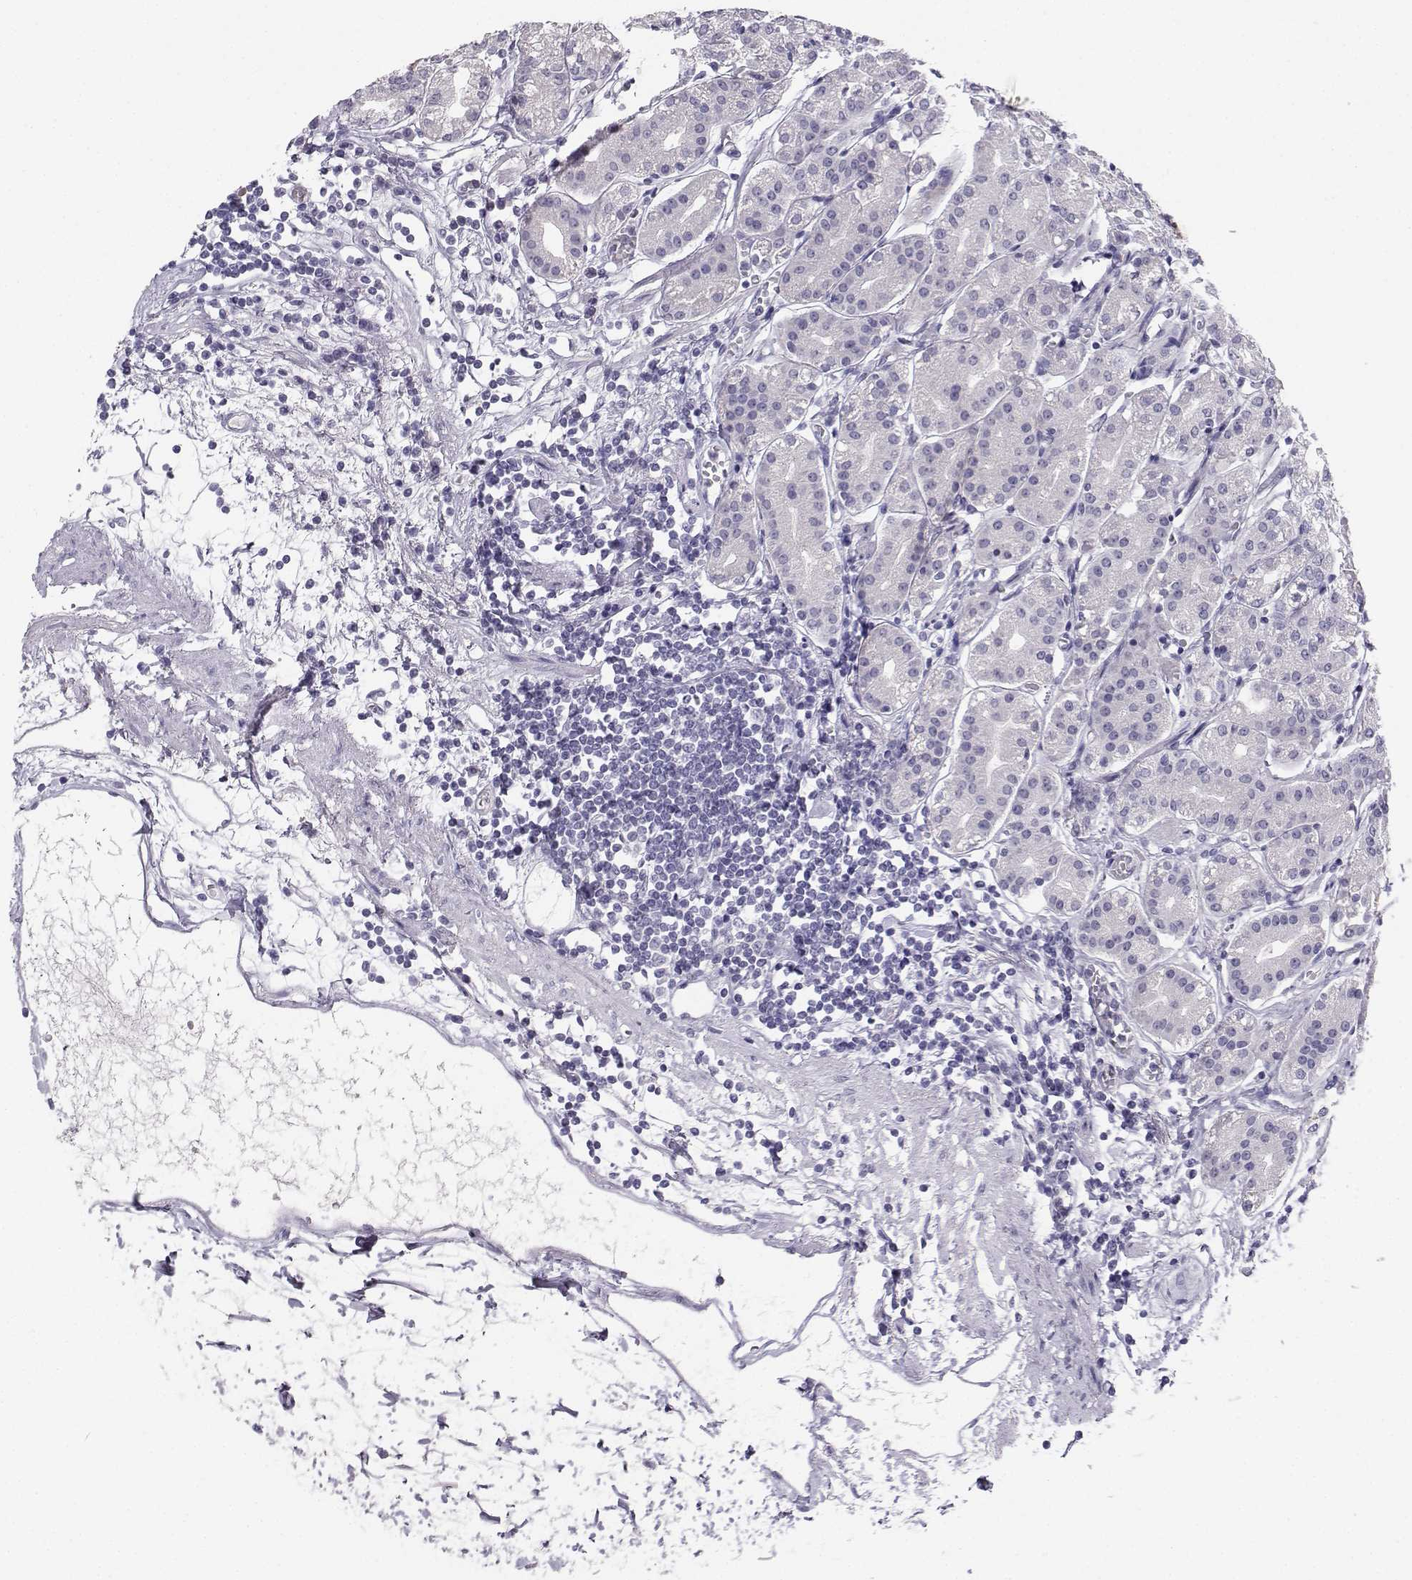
{"staining": {"intensity": "negative", "quantity": "none", "location": "none"}, "tissue": "stomach", "cell_type": "Glandular cells", "image_type": "normal", "snomed": [{"axis": "morphology", "description": "Normal tissue, NOS"}, {"axis": "topography", "description": "Skeletal muscle"}, {"axis": "topography", "description": "Stomach"}], "caption": "This is a photomicrograph of immunohistochemistry (IHC) staining of unremarkable stomach, which shows no expression in glandular cells. (DAB IHC with hematoxylin counter stain).", "gene": "SYCE1", "patient": {"sex": "female", "age": 57}}